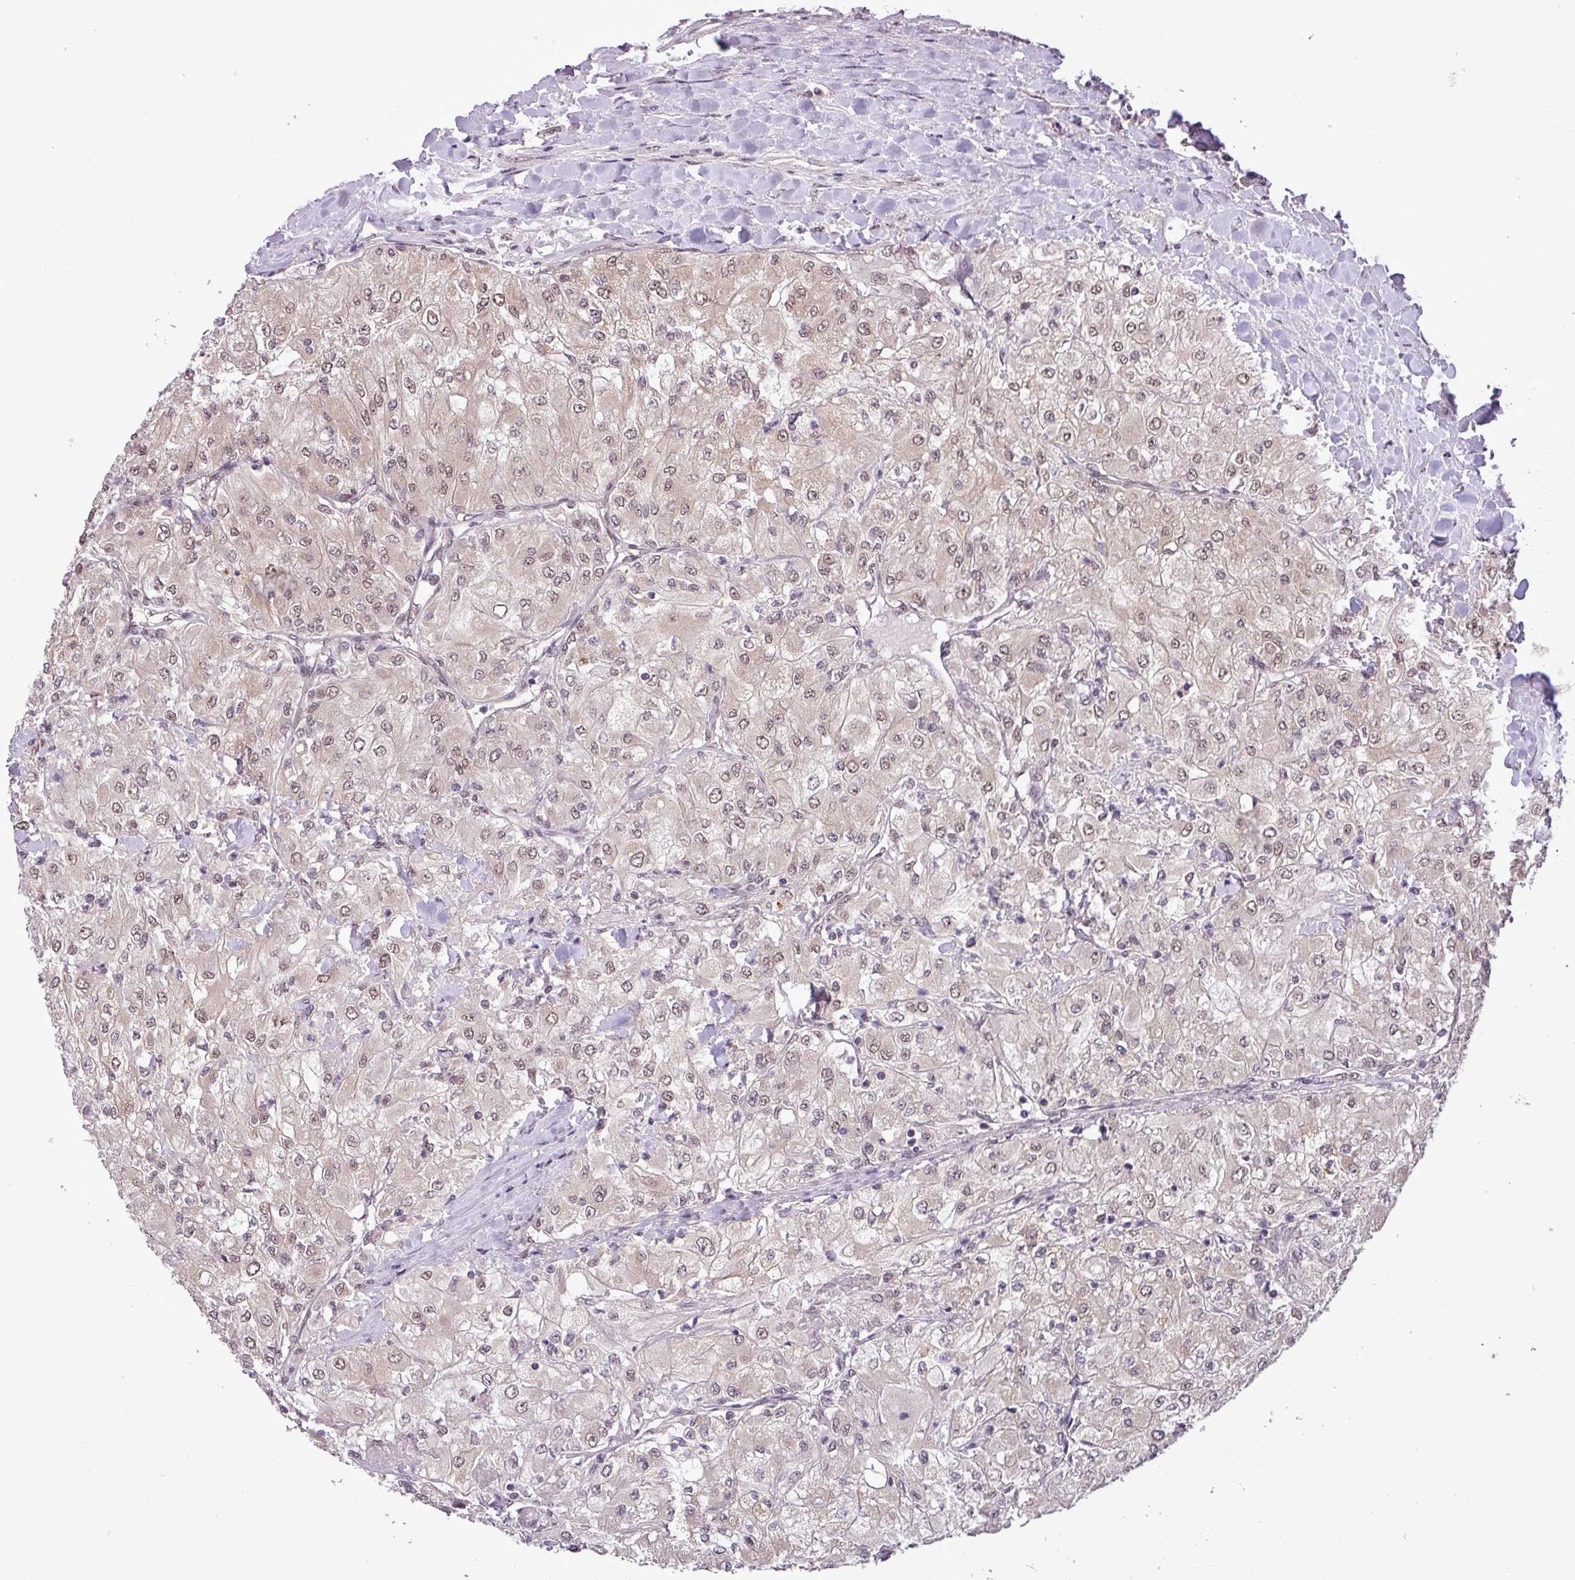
{"staining": {"intensity": "weak", "quantity": "25%-75%", "location": "nuclear"}, "tissue": "renal cancer", "cell_type": "Tumor cells", "image_type": "cancer", "snomed": [{"axis": "morphology", "description": "Adenocarcinoma, NOS"}, {"axis": "topography", "description": "Kidney"}], "caption": "The immunohistochemical stain shows weak nuclear expression in tumor cells of renal cancer tissue. The staining was performed using DAB (3,3'-diaminobenzidine), with brown indicating positive protein expression. Nuclei are stained blue with hematoxylin.", "gene": "MFHAS1", "patient": {"sex": "male", "age": 80}}